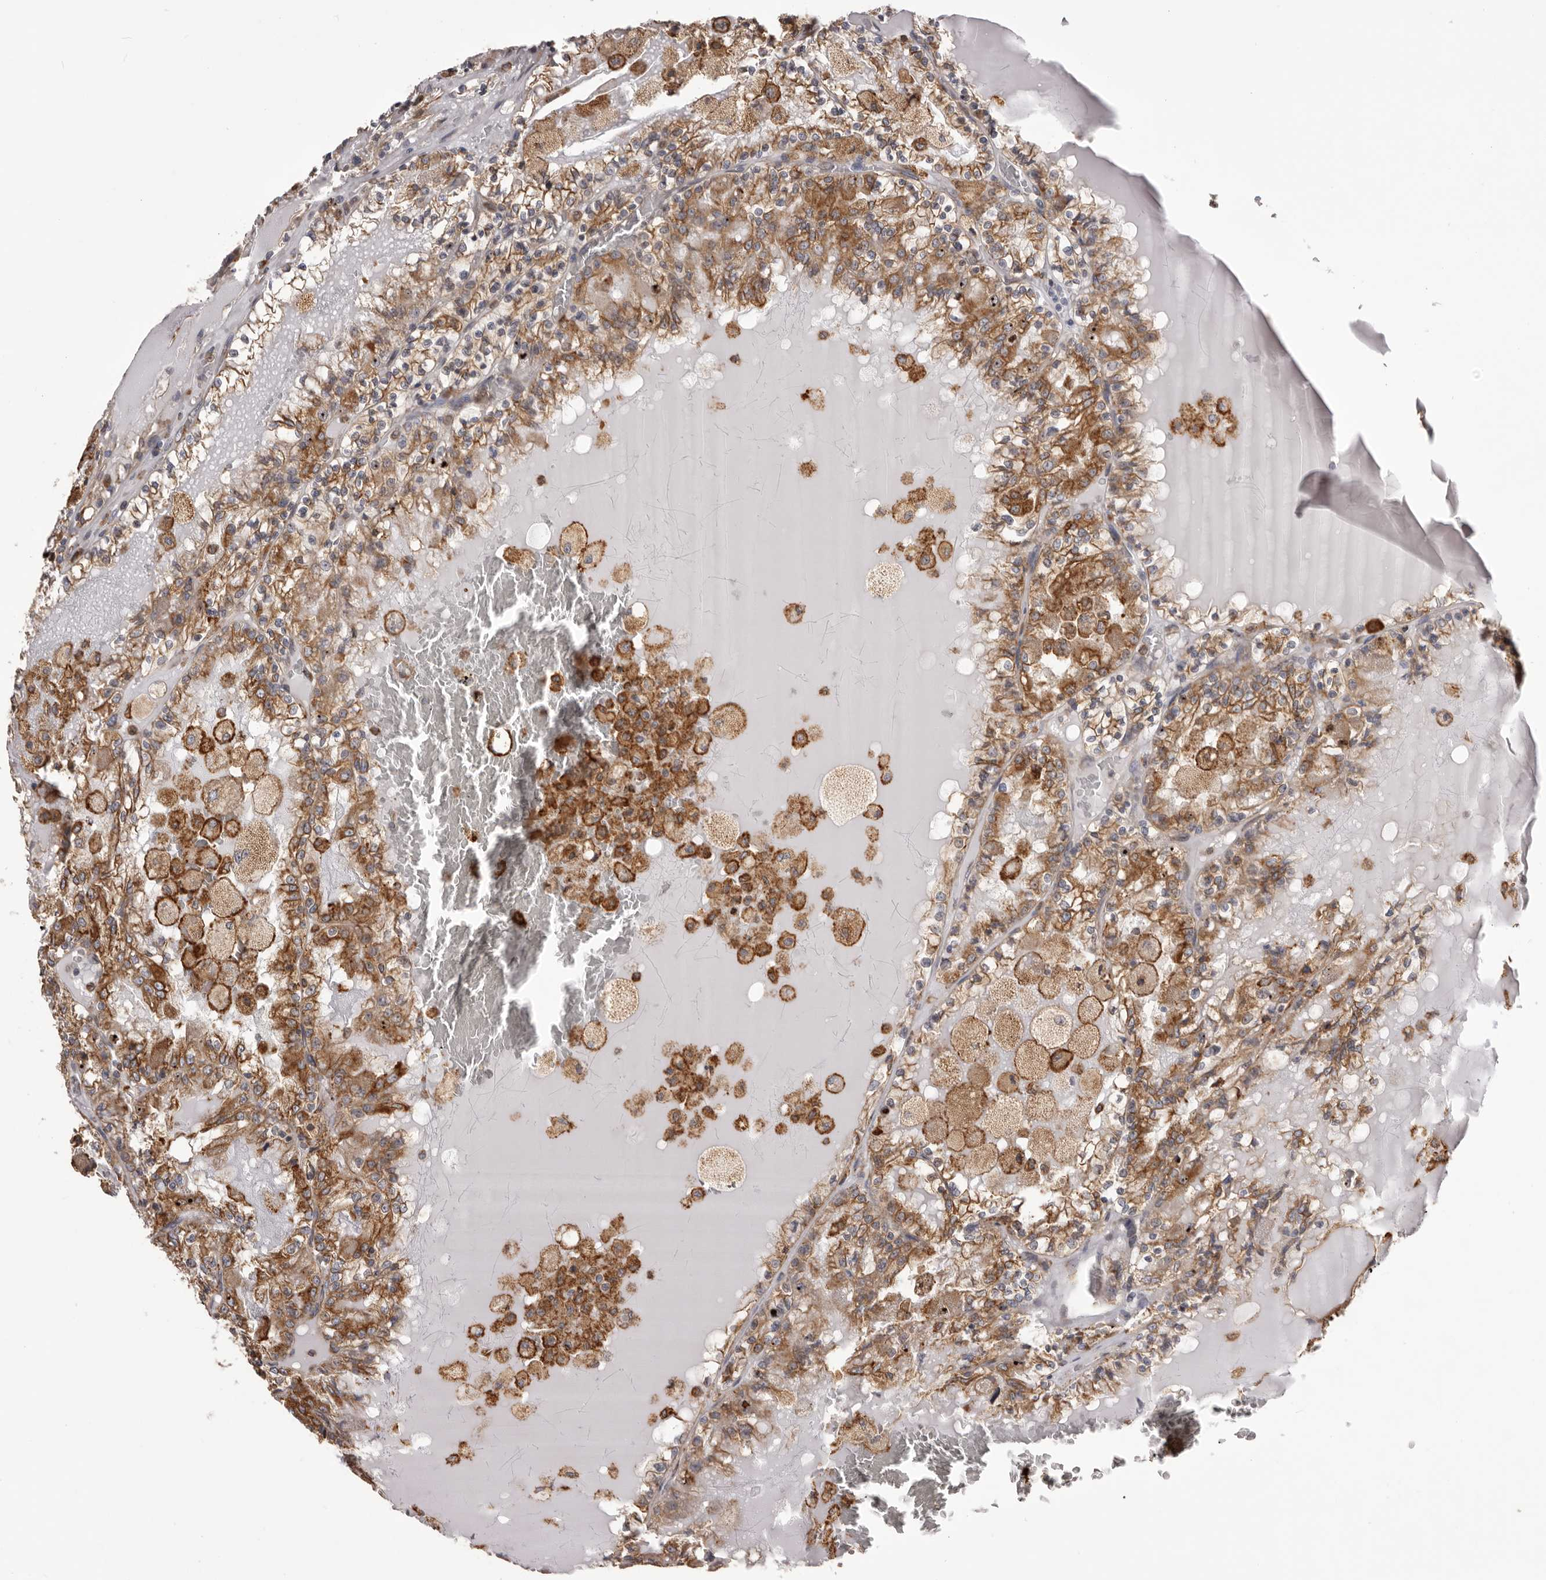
{"staining": {"intensity": "moderate", "quantity": ">75%", "location": "cytoplasmic/membranous"}, "tissue": "renal cancer", "cell_type": "Tumor cells", "image_type": "cancer", "snomed": [{"axis": "morphology", "description": "Adenocarcinoma, NOS"}, {"axis": "topography", "description": "Kidney"}], "caption": "An image showing moderate cytoplasmic/membranous positivity in approximately >75% of tumor cells in adenocarcinoma (renal), as visualized by brown immunohistochemical staining.", "gene": "QRSL1", "patient": {"sex": "female", "age": 56}}